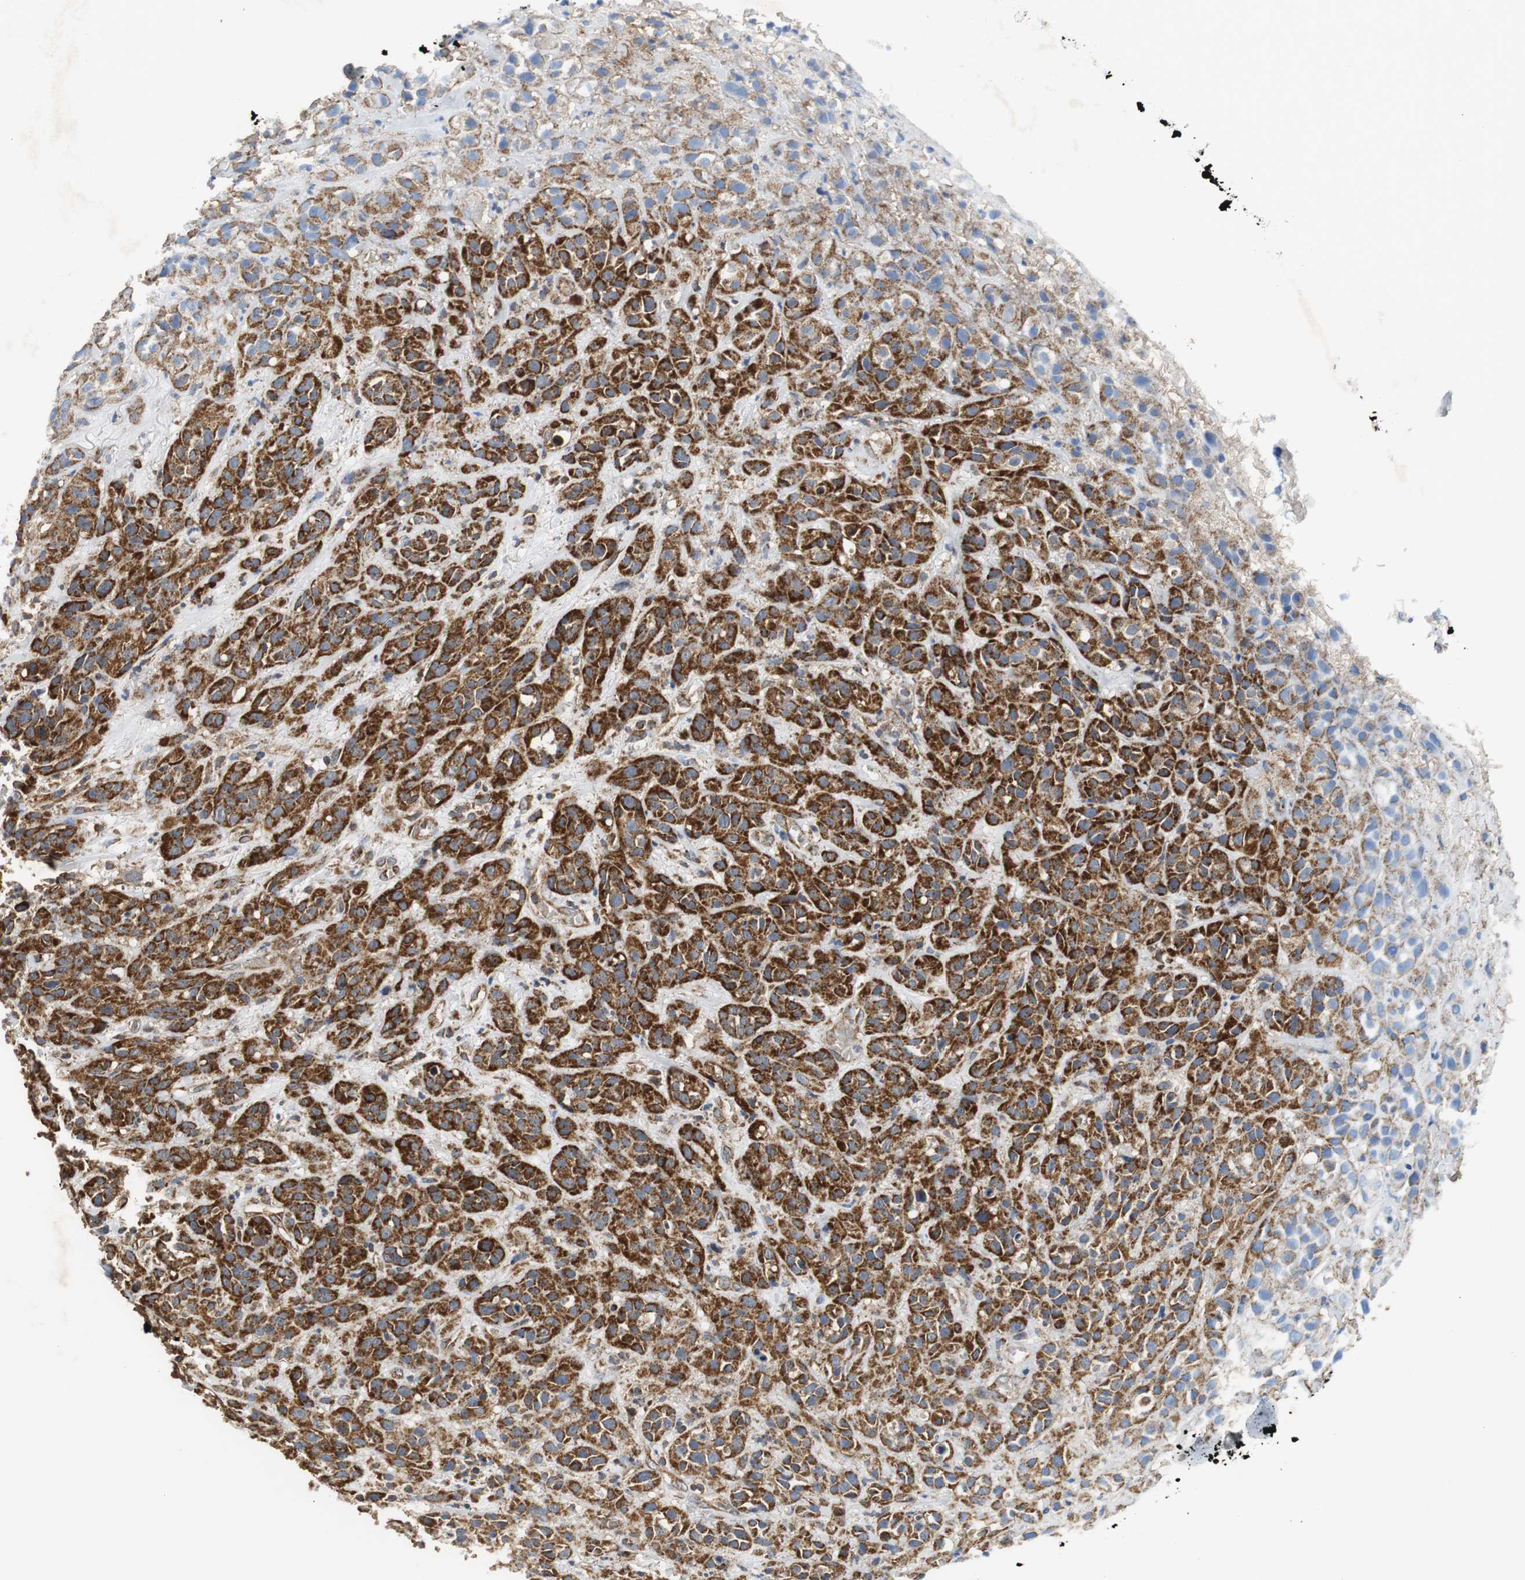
{"staining": {"intensity": "strong", "quantity": ">75%", "location": "cytoplasmic/membranous"}, "tissue": "head and neck cancer", "cell_type": "Tumor cells", "image_type": "cancer", "snomed": [{"axis": "morphology", "description": "Squamous cell carcinoma, NOS"}, {"axis": "topography", "description": "Head-Neck"}], "caption": "Strong cytoplasmic/membranous positivity for a protein is appreciated in about >75% of tumor cells of head and neck cancer (squamous cell carcinoma) using immunohistochemistry (IHC).", "gene": "NNT", "patient": {"sex": "male", "age": 62}}